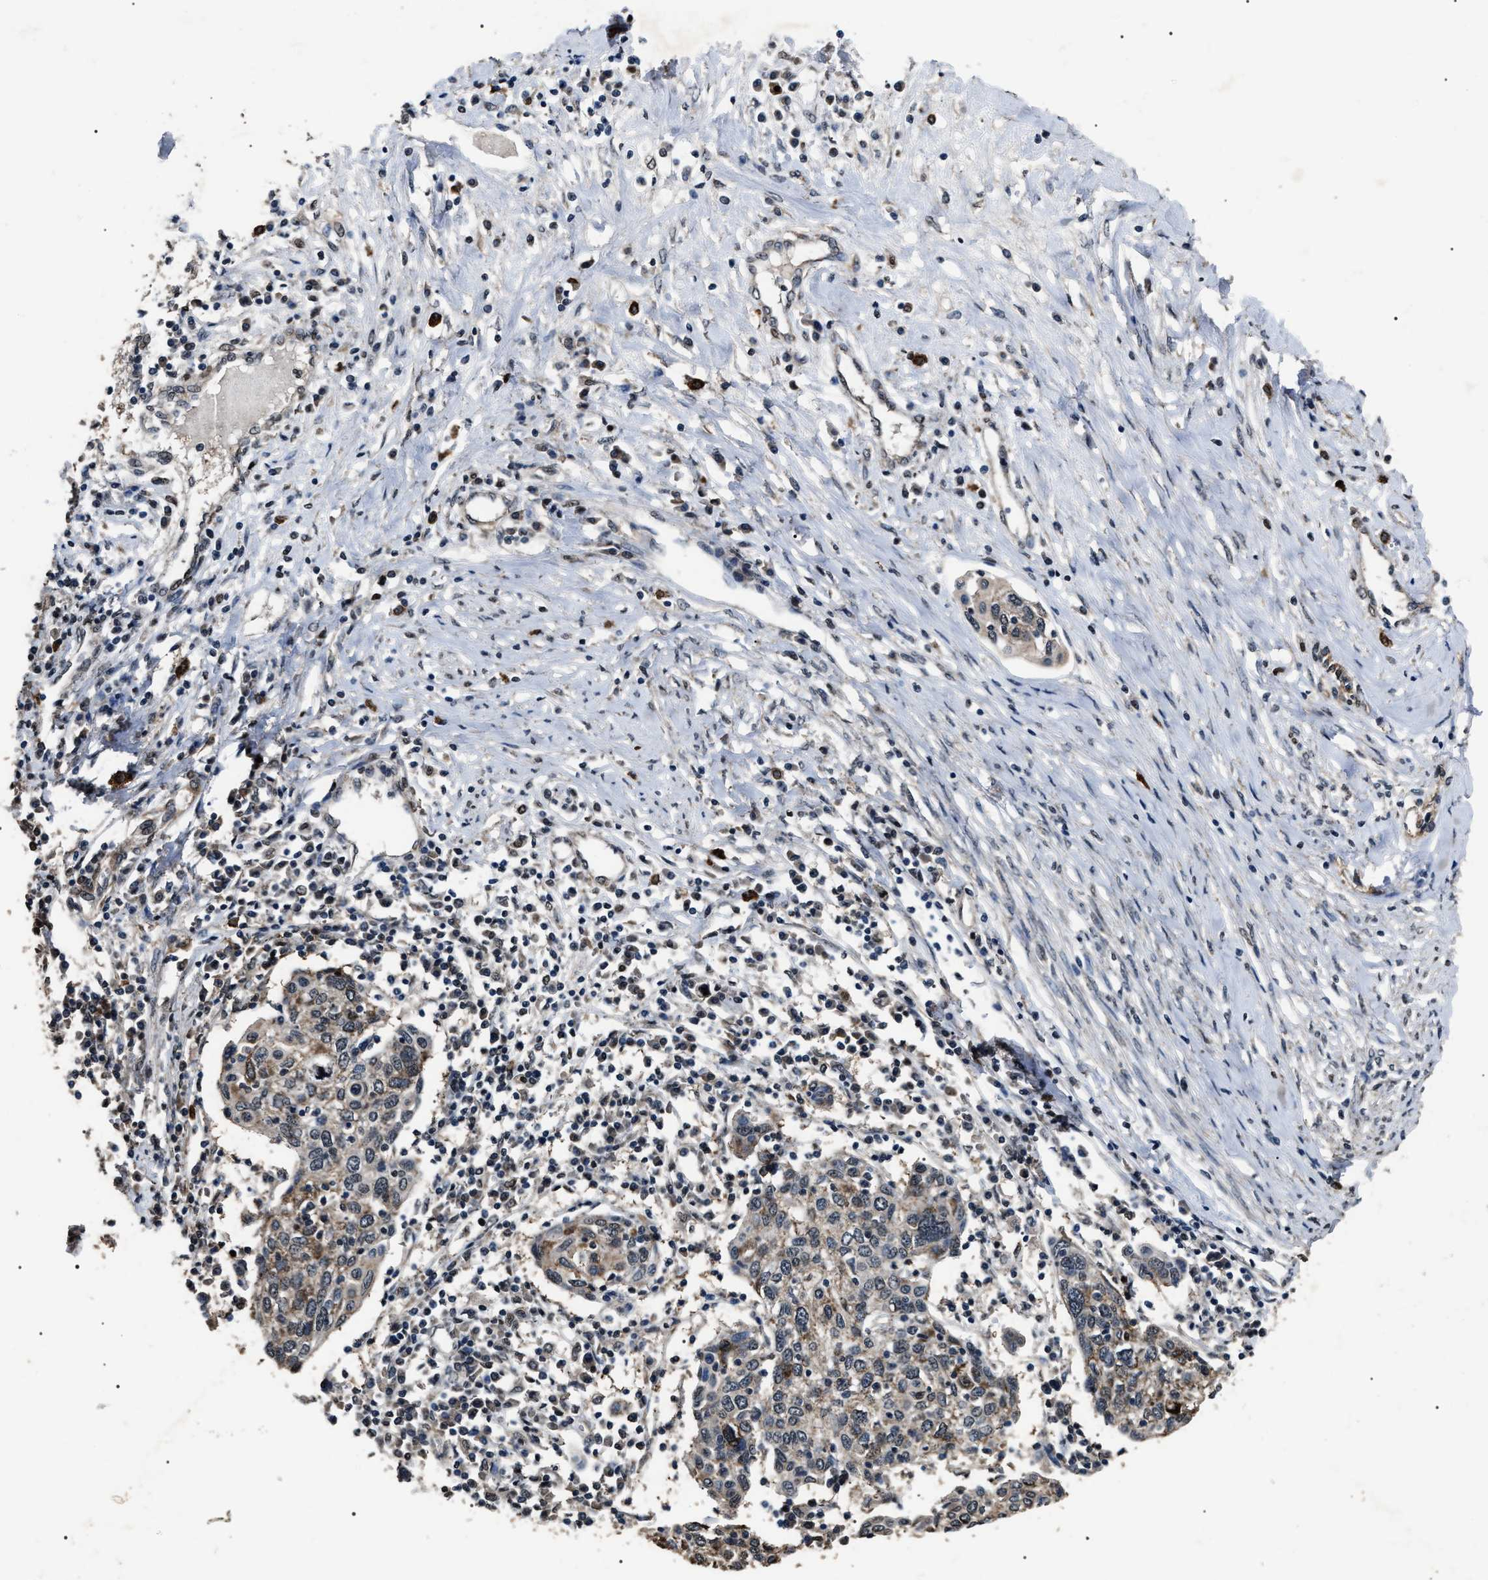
{"staining": {"intensity": "weak", "quantity": "25%-75%", "location": "cytoplasmic/membranous"}, "tissue": "cervical cancer", "cell_type": "Tumor cells", "image_type": "cancer", "snomed": [{"axis": "morphology", "description": "Squamous cell carcinoma, NOS"}, {"axis": "topography", "description": "Cervix"}], "caption": "Tumor cells exhibit low levels of weak cytoplasmic/membranous positivity in about 25%-75% of cells in cervical squamous cell carcinoma. Ihc stains the protein in brown and the nuclei are stained blue.", "gene": "ANP32E", "patient": {"sex": "female", "age": 40}}